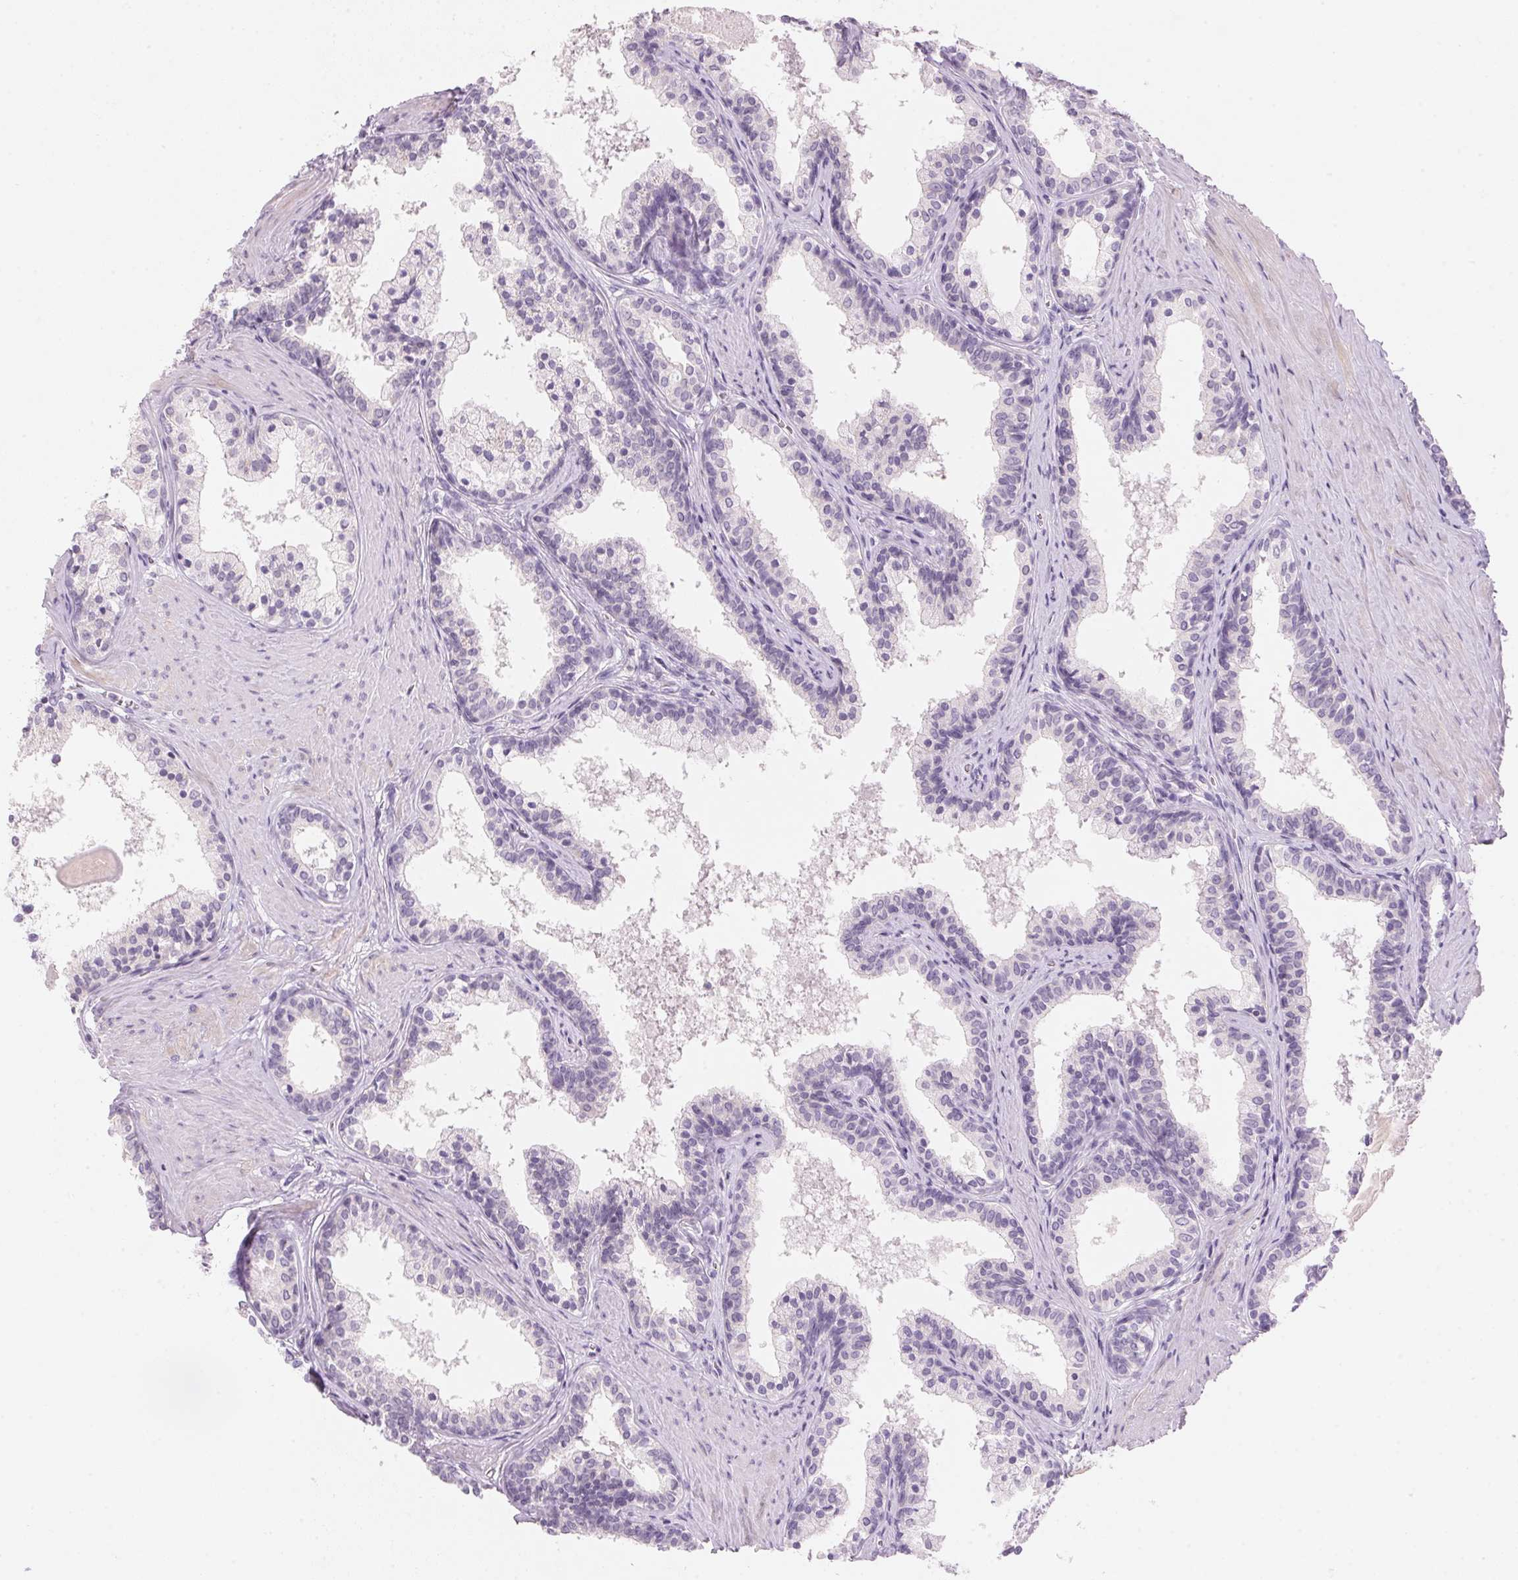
{"staining": {"intensity": "negative", "quantity": "none", "location": "none"}, "tissue": "prostate", "cell_type": "Glandular cells", "image_type": "normal", "snomed": [{"axis": "morphology", "description": "Normal tissue, NOS"}, {"axis": "topography", "description": "Prostate"}], "caption": "DAB (3,3'-diaminobenzidine) immunohistochemical staining of unremarkable prostate displays no significant staining in glandular cells.", "gene": "CYP11B1", "patient": {"sex": "male", "age": 61}}